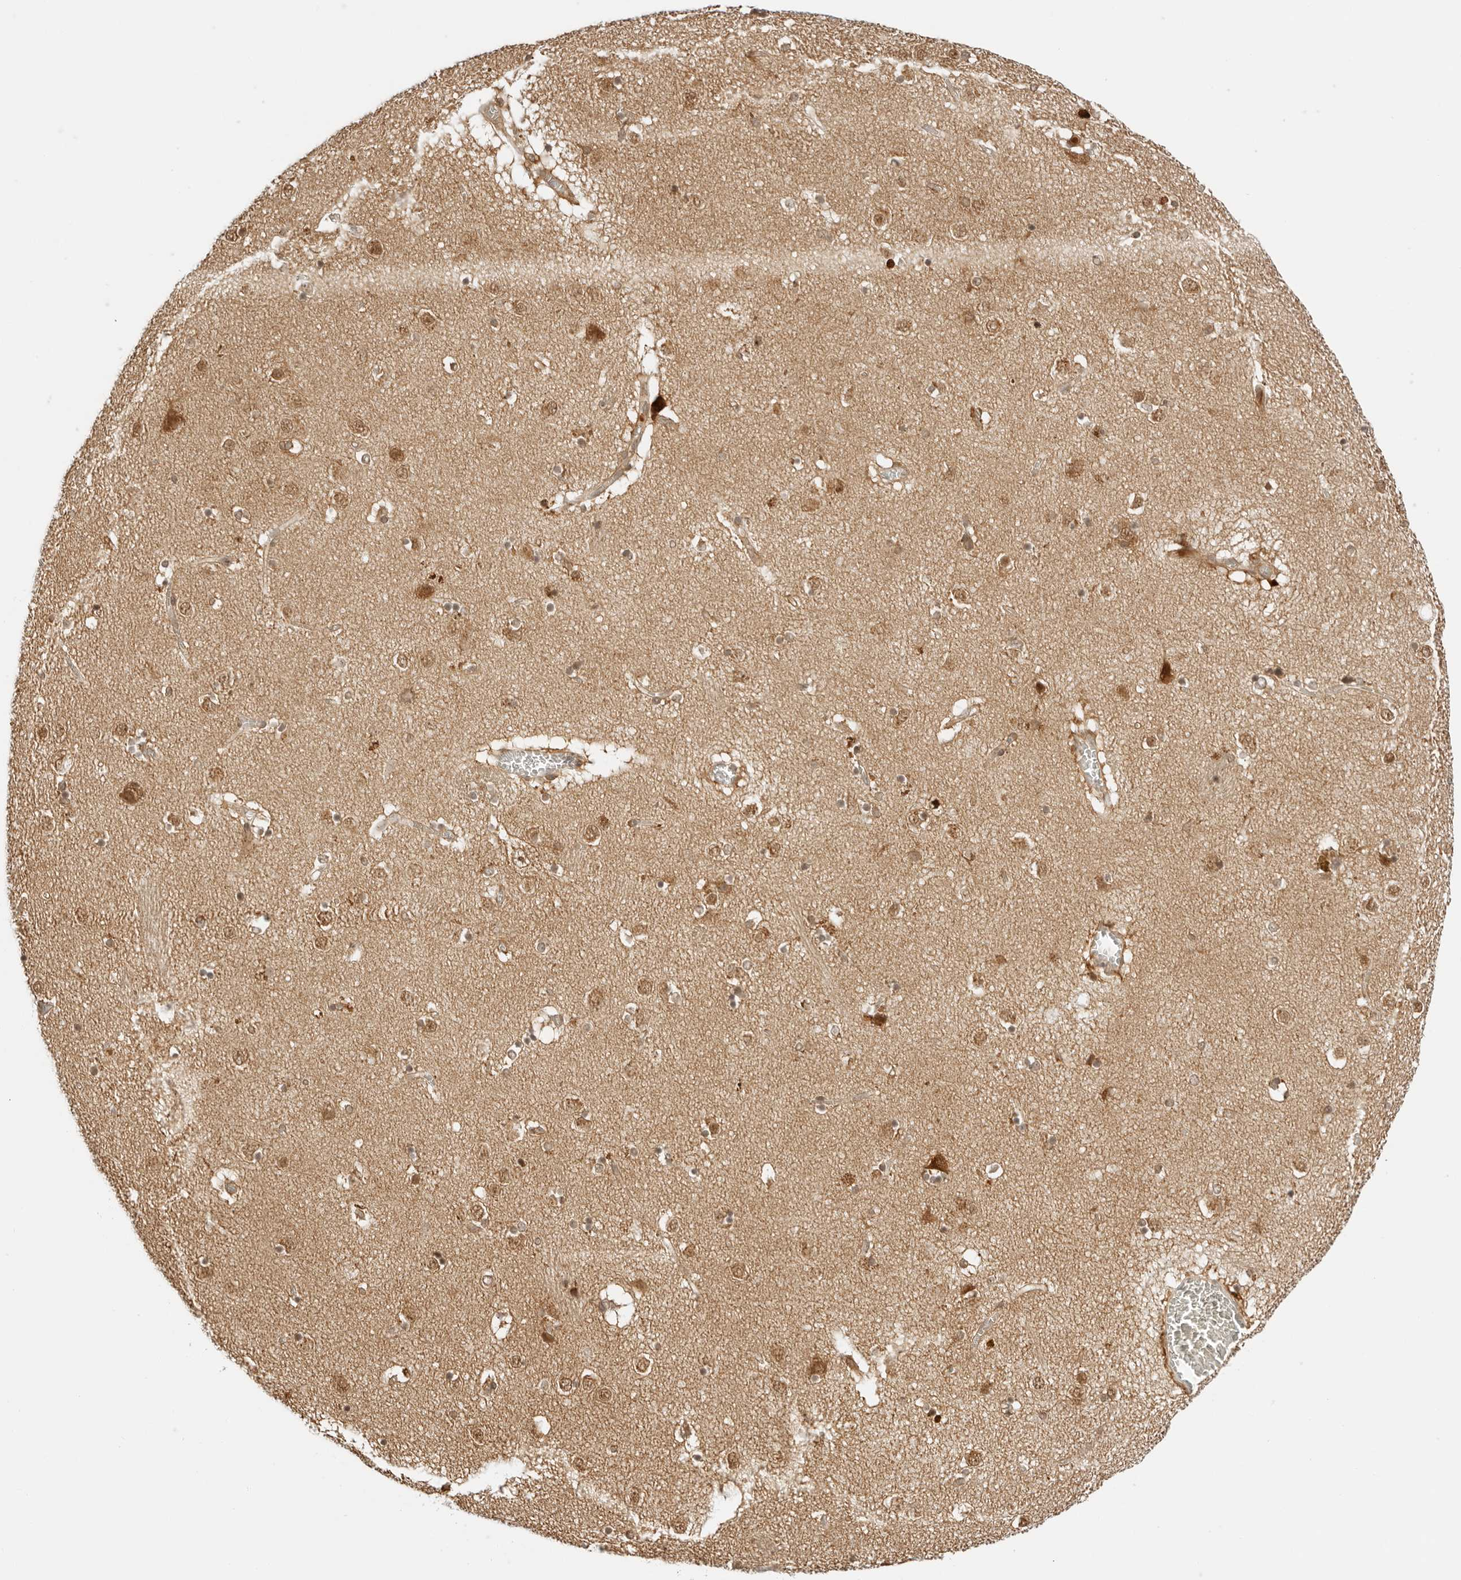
{"staining": {"intensity": "moderate", "quantity": "25%-75%", "location": "cytoplasmic/membranous"}, "tissue": "caudate", "cell_type": "Glial cells", "image_type": "normal", "snomed": [{"axis": "morphology", "description": "Normal tissue, NOS"}, {"axis": "topography", "description": "Lateral ventricle wall"}], "caption": "High-magnification brightfield microscopy of normal caudate stained with DAB (brown) and counterstained with hematoxylin (blue). glial cells exhibit moderate cytoplasmic/membranous positivity is appreciated in about25%-75% of cells.", "gene": "RC3H1", "patient": {"sex": "male", "age": 70}}